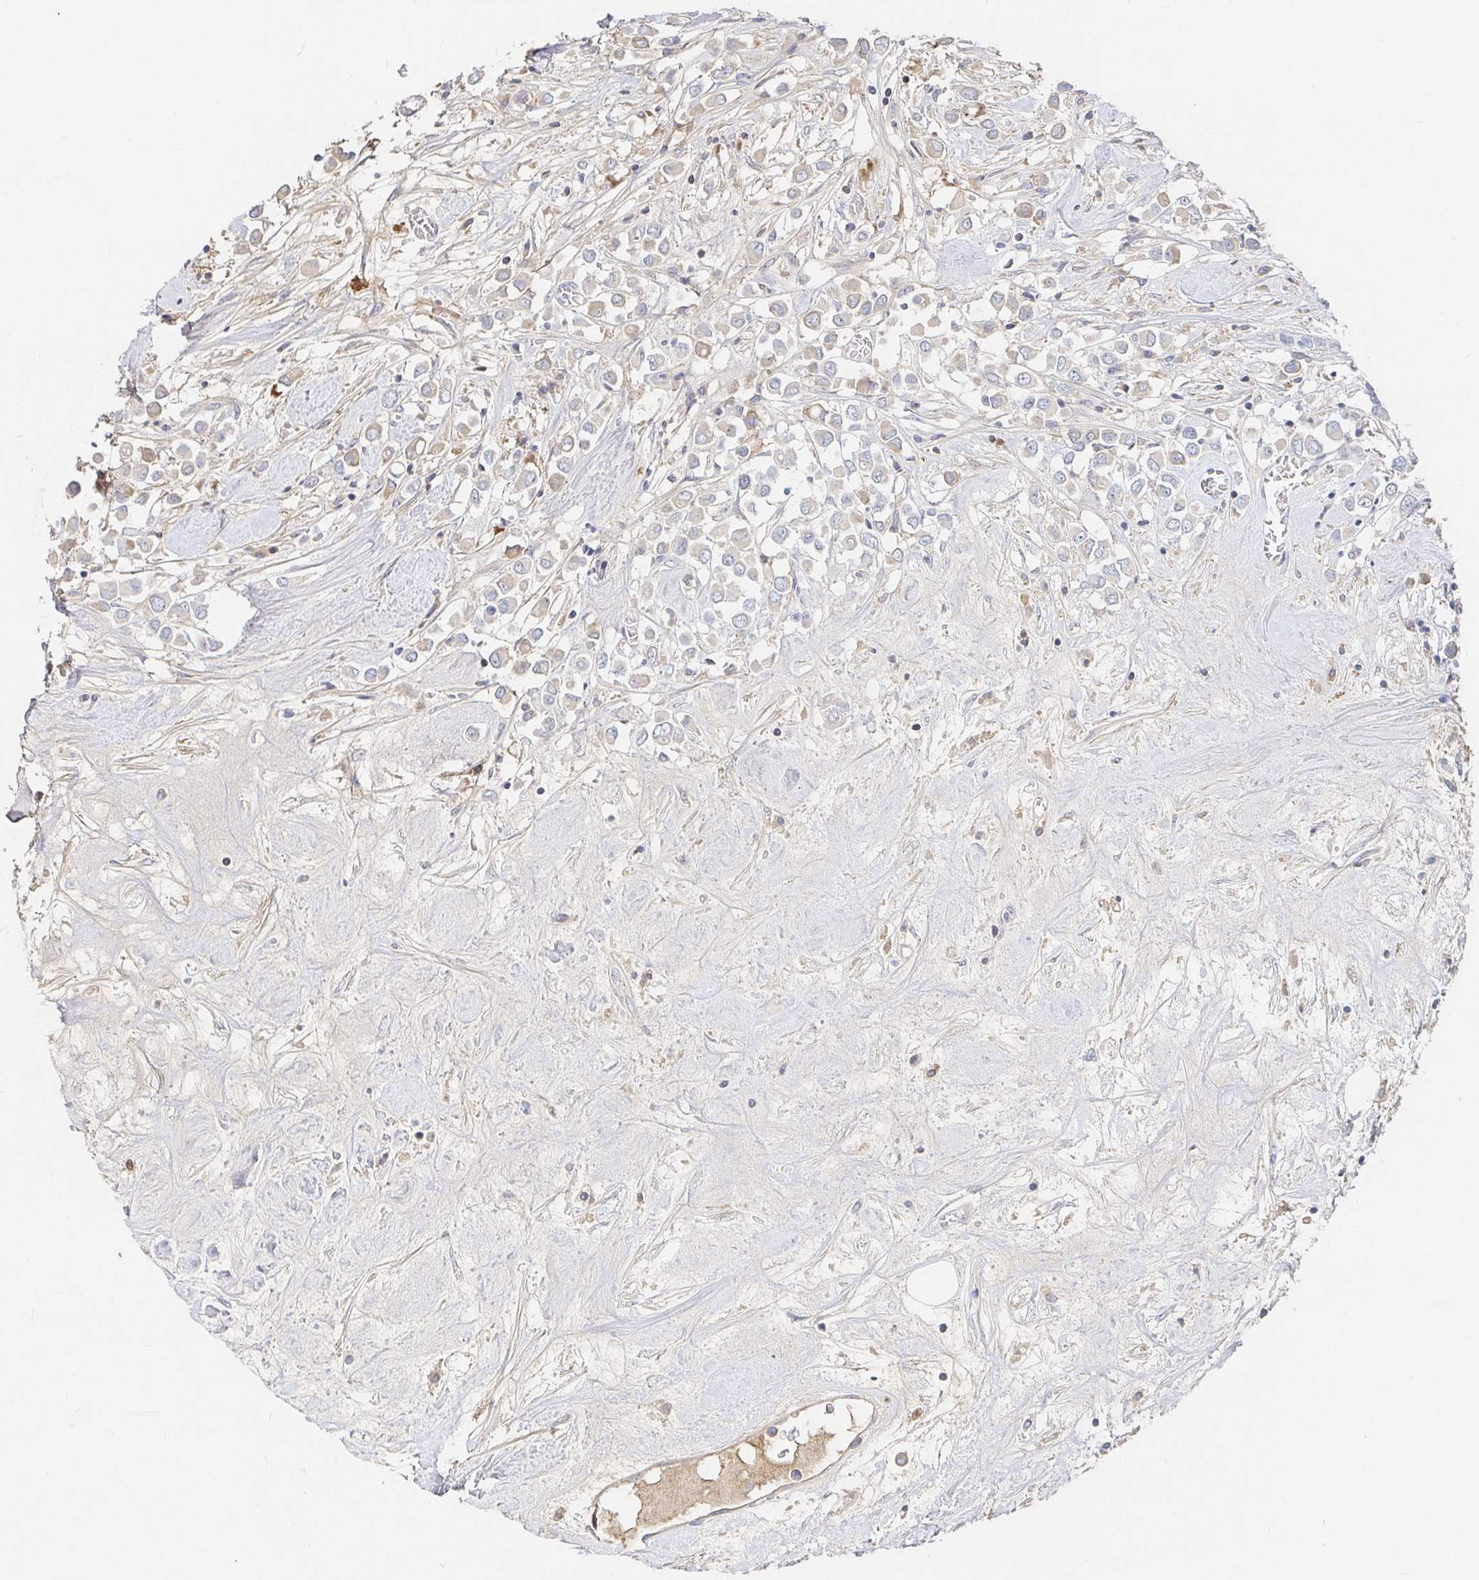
{"staining": {"intensity": "weak", "quantity": "<25%", "location": "cytoplasmic/membranous"}, "tissue": "breast cancer", "cell_type": "Tumor cells", "image_type": "cancer", "snomed": [{"axis": "morphology", "description": "Duct carcinoma"}, {"axis": "topography", "description": "Breast"}], "caption": "A high-resolution image shows immunohistochemistry (IHC) staining of invasive ductal carcinoma (breast), which demonstrates no significant expression in tumor cells. Brightfield microscopy of IHC stained with DAB (brown) and hematoxylin (blue), captured at high magnification.", "gene": "NME9", "patient": {"sex": "female", "age": 61}}